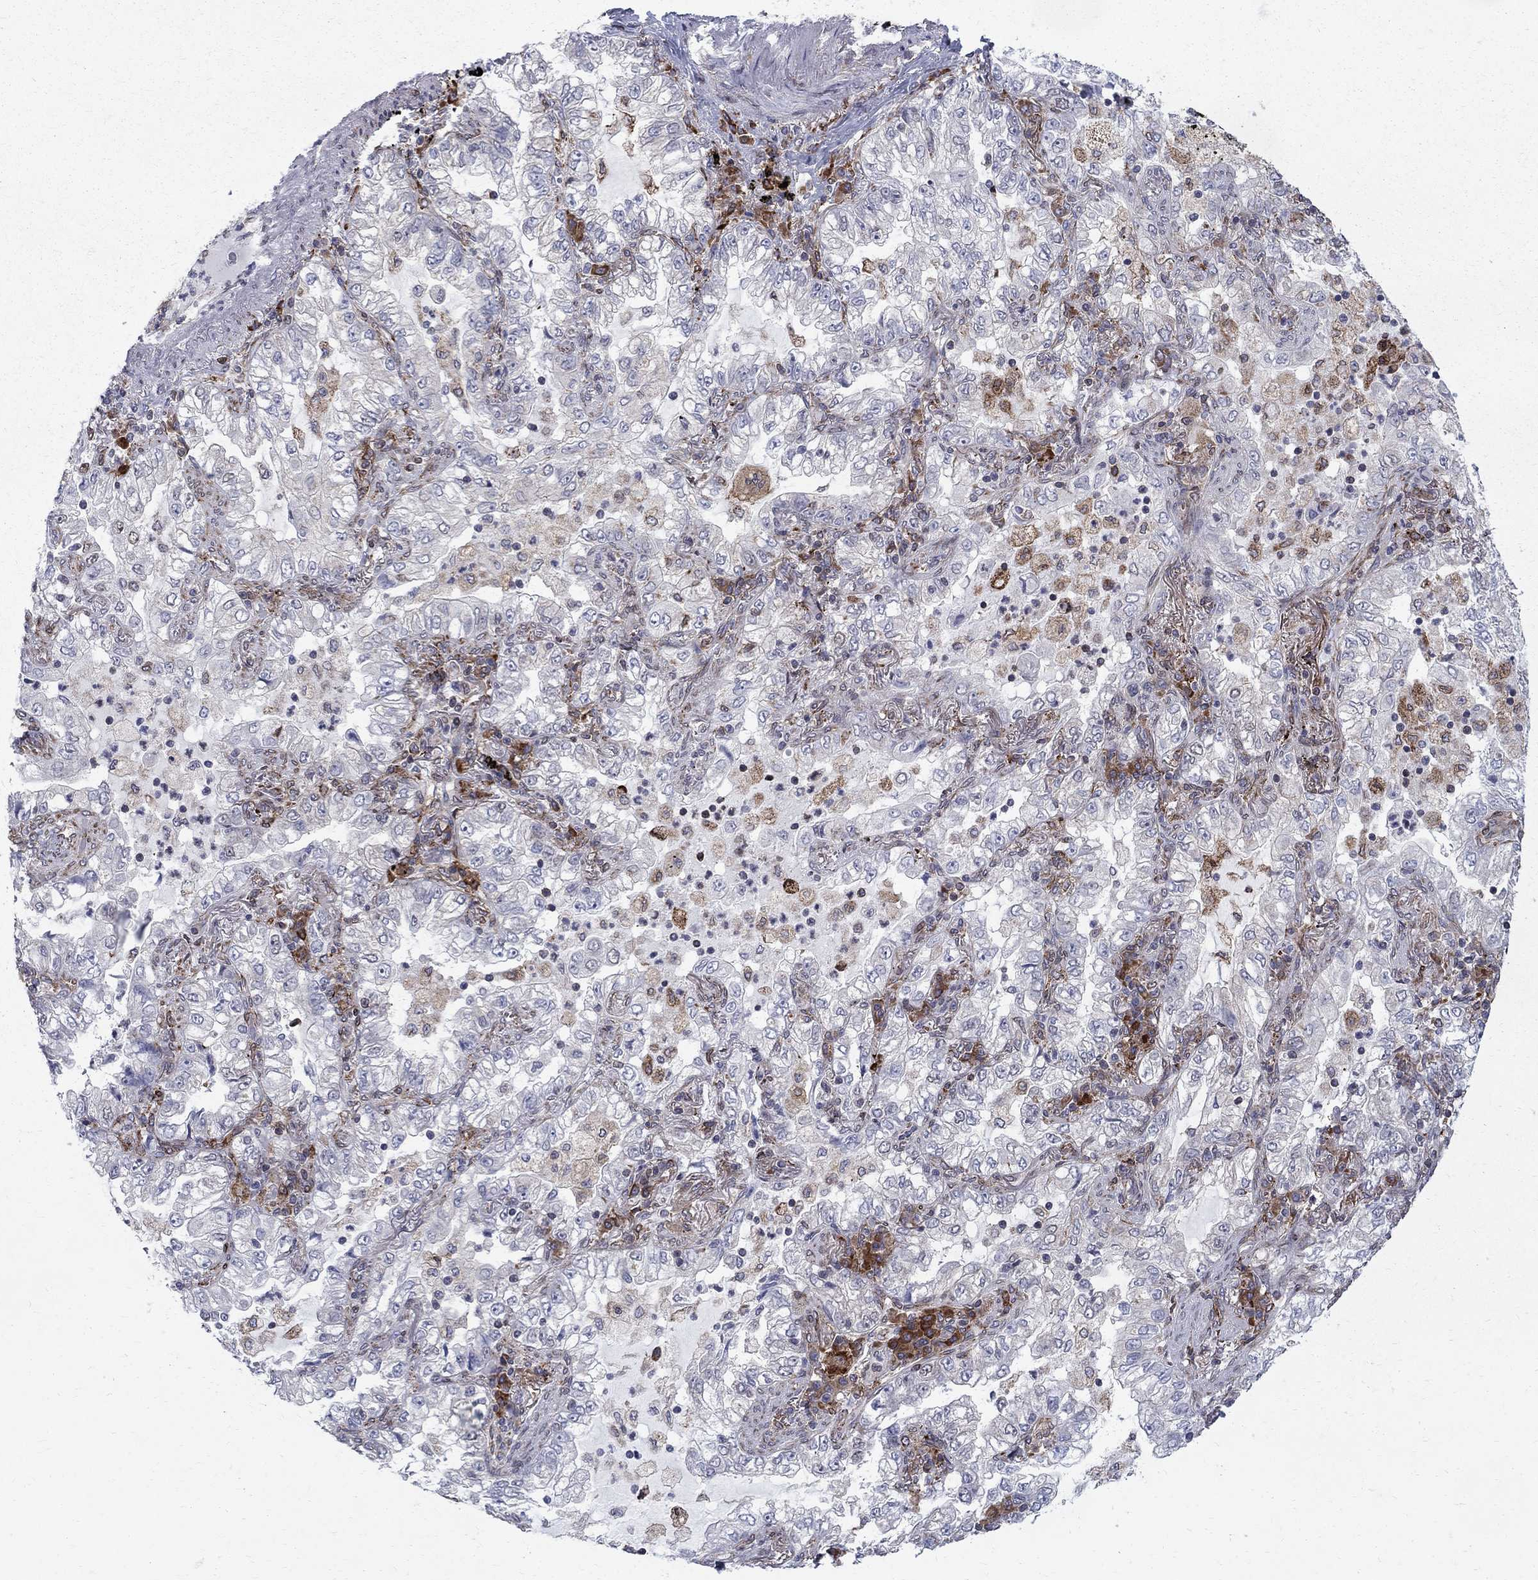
{"staining": {"intensity": "negative", "quantity": "none", "location": "none"}, "tissue": "lung cancer", "cell_type": "Tumor cells", "image_type": "cancer", "snomed": [{"axis": "morphology", "description": "Adenocarcinoma, NOS"}, {"axis": "topography", "description": "Lung"}], "caption": "Lung adenocarcinoma was stained to show a protein in brown. There is no significant staining in tumor cells.", "gene": "CAB39L", "patient": {"sex": "female", "age": 73}}